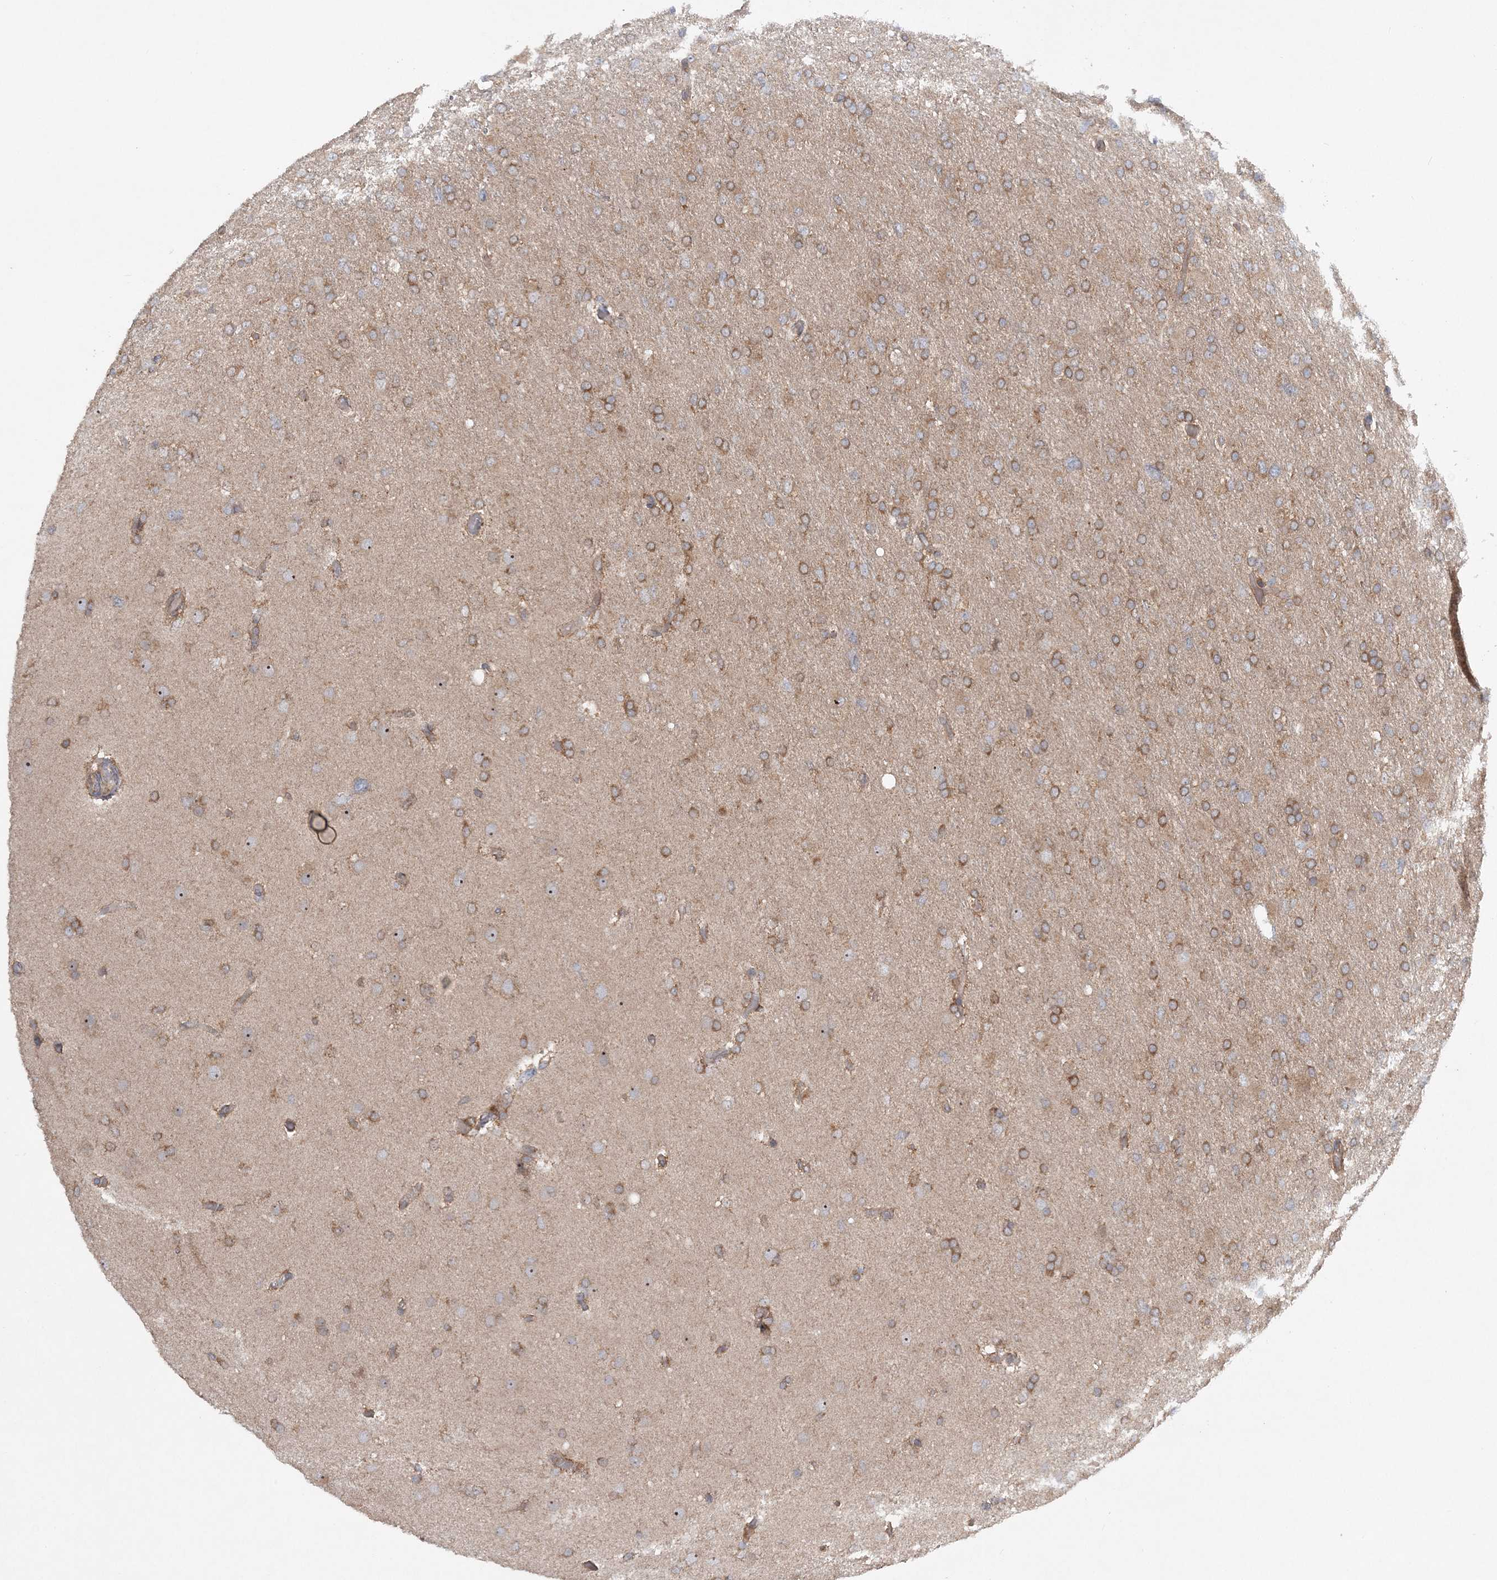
{"staining": {"intensity": "moderate", "quantity": "25%-75%", "location": "cytoplasmic/membranous"}, "tissue": "glioma", "cell_type": "Tumor cells", "image_type": "cancer", "snomed": [{"axis": "morphology", "description": "Glioma, malignant, High grade"}, {"axis": "topography", "description": "Cerebral cortex"}], "caption": "Immunohistochemistry (IHC) micrograph of neoplastic tissue: glioma stained using immunohistochemistry (IHC) exhibits medium levels of moderate protein expression localized specifically in the cytoplasmic/membranous of tumor cells, appearing as a cytoplasmic/membranous brown color.", "gene": "ACAP2", "patient": {"sex": "female", "age": 36}}